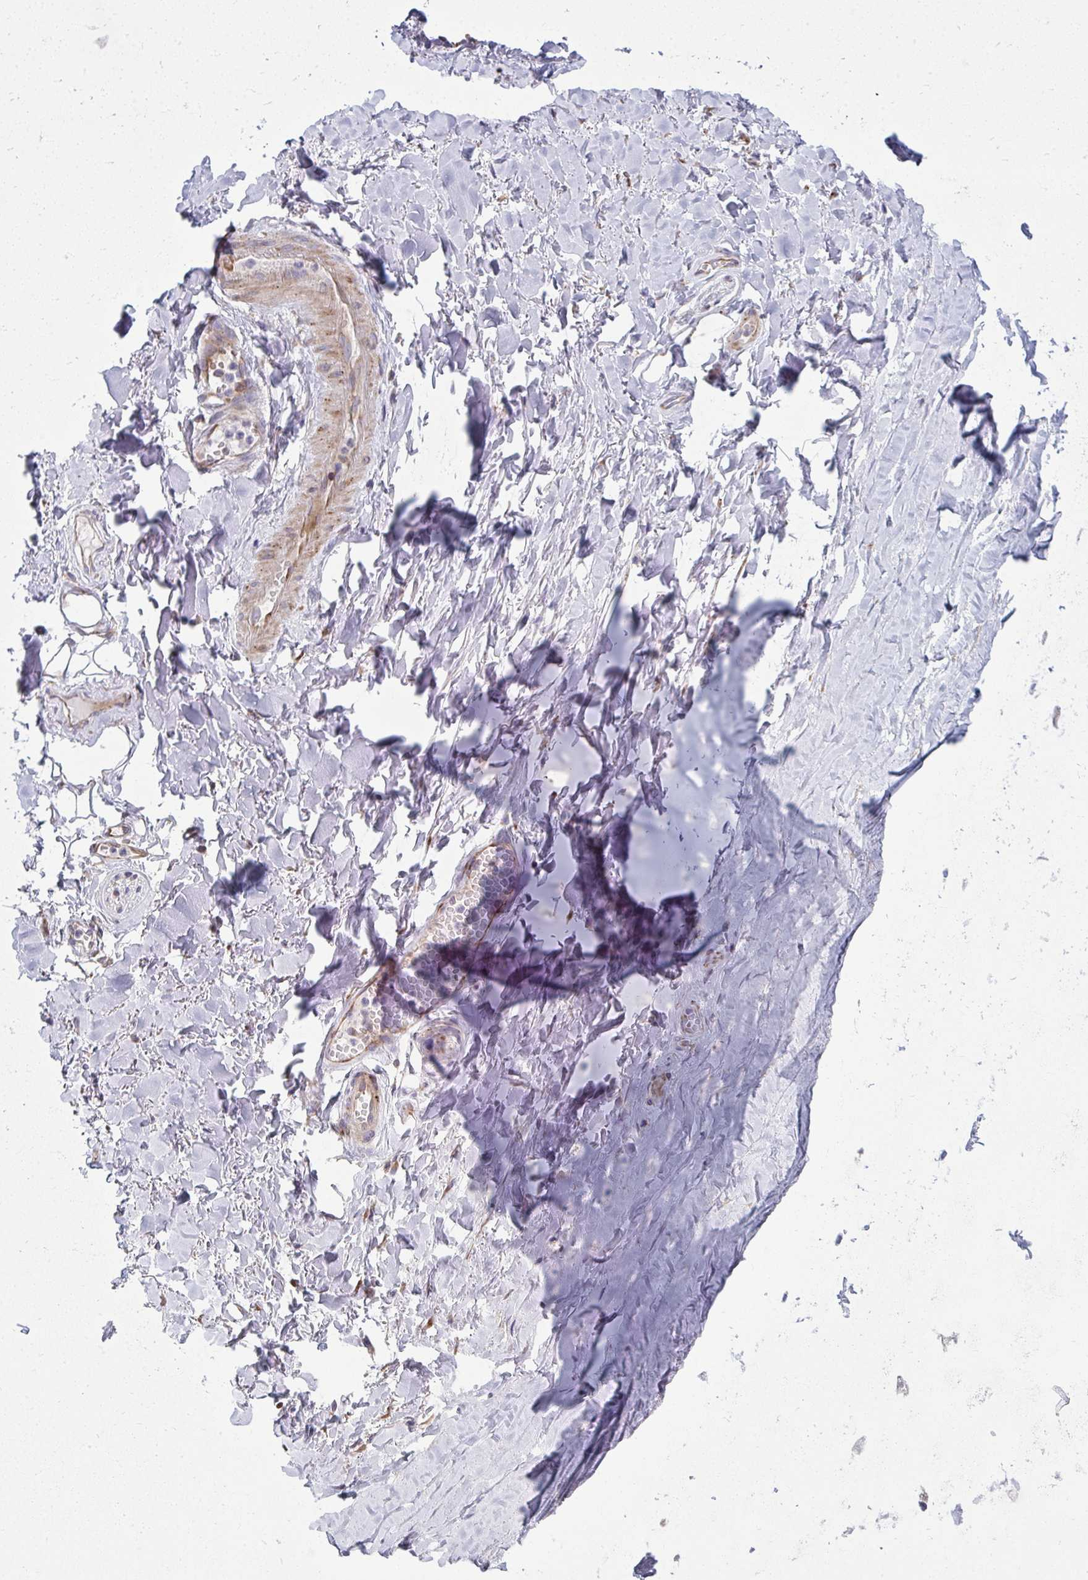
{"staining": {"intensity": "negative", "quantity": "none", "location": "none"}, "tissue": "adipose tissue", "cell_type": "Adipocytes", "image_type": "normal", "snomed": [{"axis": "morphology", "description": "Normal tissue, NOS"}, {"axis": "topography", "description": "Cartilage tissue"}, {"axis": "topography", "description": "Nasopharynx"}, {"axis": "topography", "description": "Thyroid gland"}], "caption": "Immunohistochemical staining of benign human adipose tissue displays no significant staining in adipocytes. The staining is performed using DAB (3,3'-diaminobenzidine) brown chromogen with nuclei counter-stained in using hematoxylin.", "gene": "GFPT2", "patient": {"sex": "male", "age": 63}}